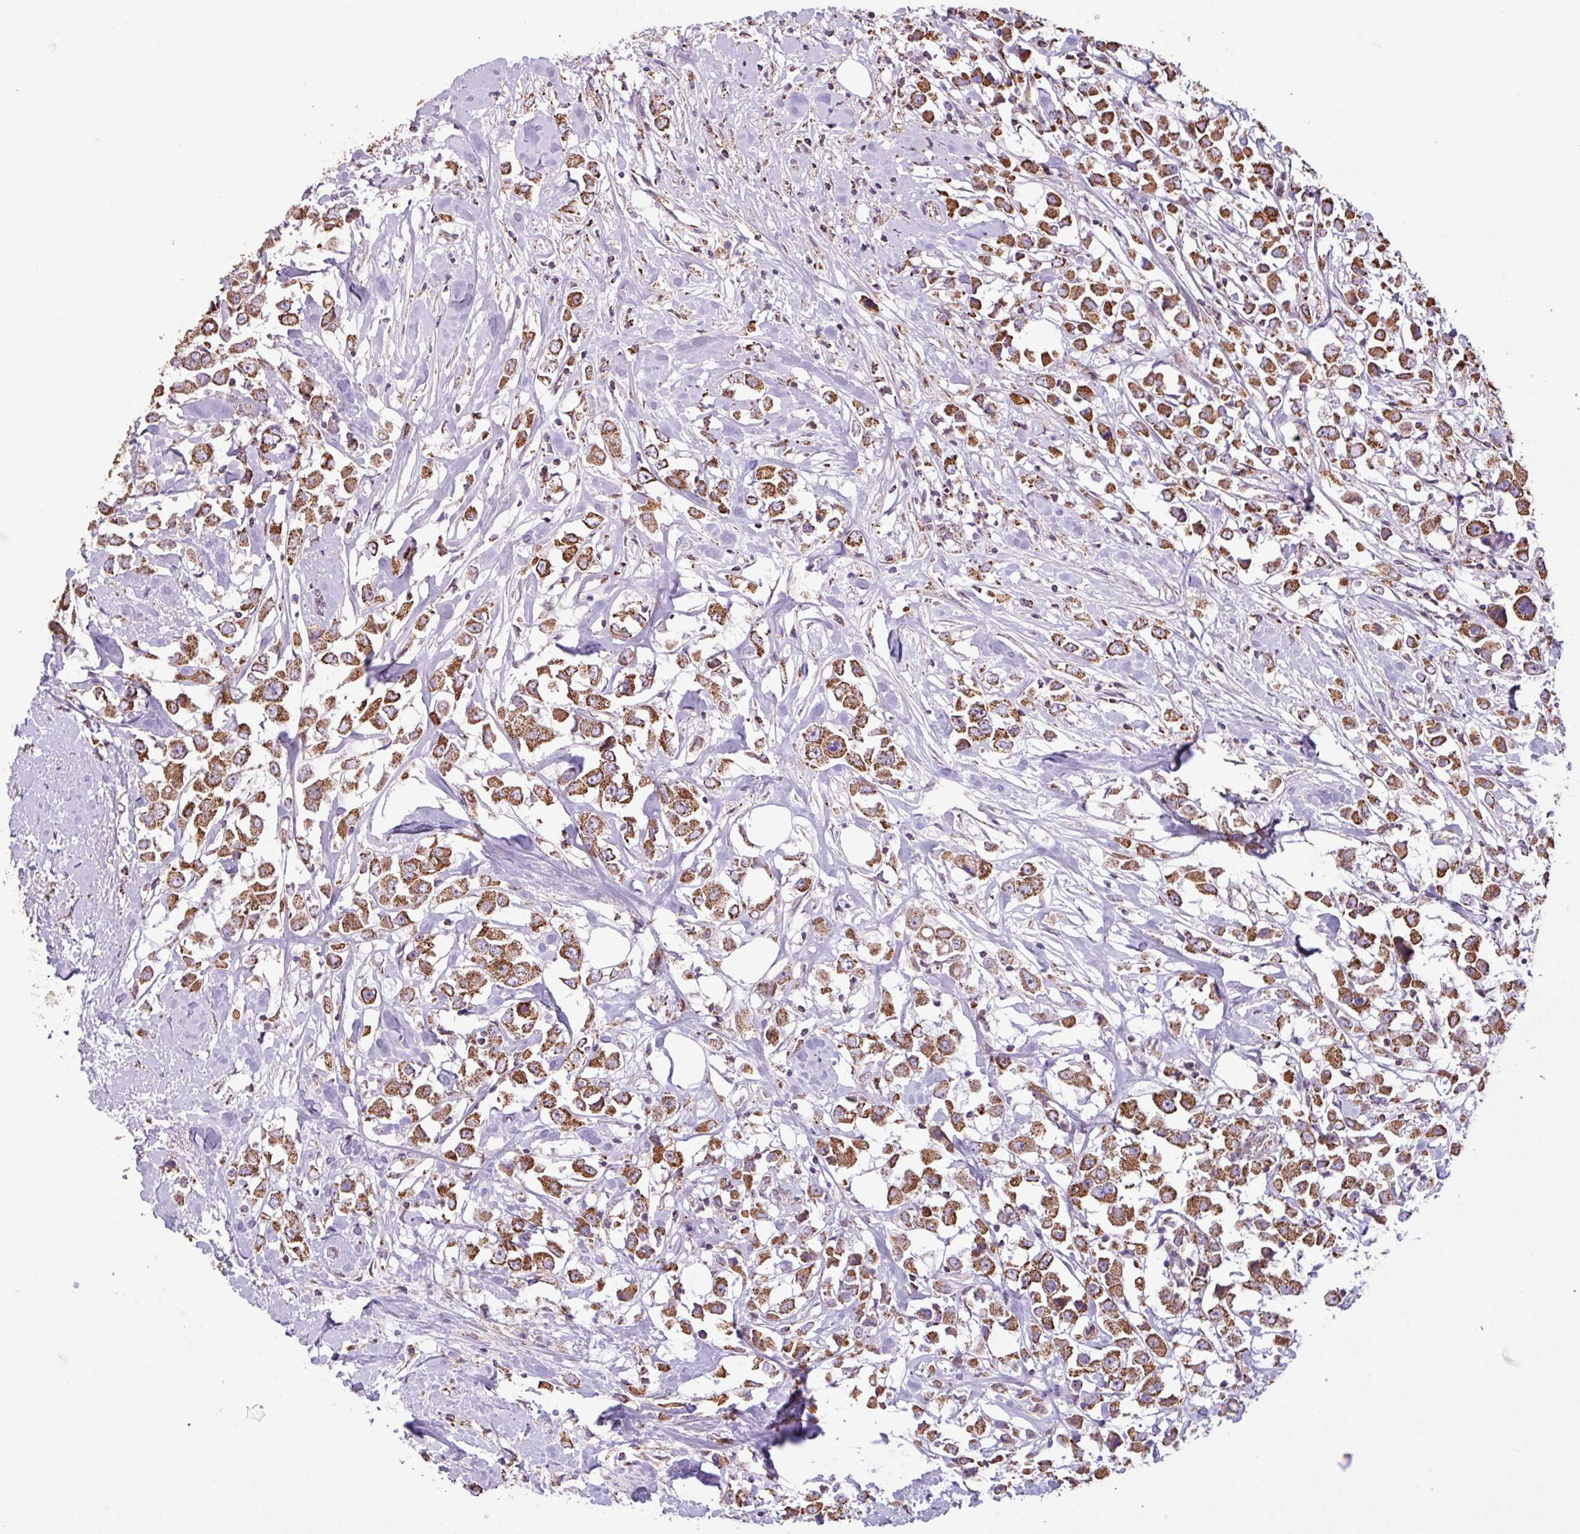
{"staining": {"intensity": "strong", "quantity": ">75%", "location": "cytoplasmic/membranous"}, "tissue": "breast cancer", "cell_type": "Tumor cells", "image_type": "cancer", "snomed": [{"axis": "morphology", "description": "Duct carcinoma"}, {"axis": "topography", "description": "Breast"}], "caption": "Immunohistochemical staining of human breast cancer (invasive ductal carcinoma) demonstrates high levels of strong cytoplasmic/membranous positivity in about >75% of tumor cells. (DAB (3,3'-diaminobenzidine) = brown stain, brightfield microscopy at high magnification).", "gene": "ALG8", "patient": {"sex": "female", "age": 61}}